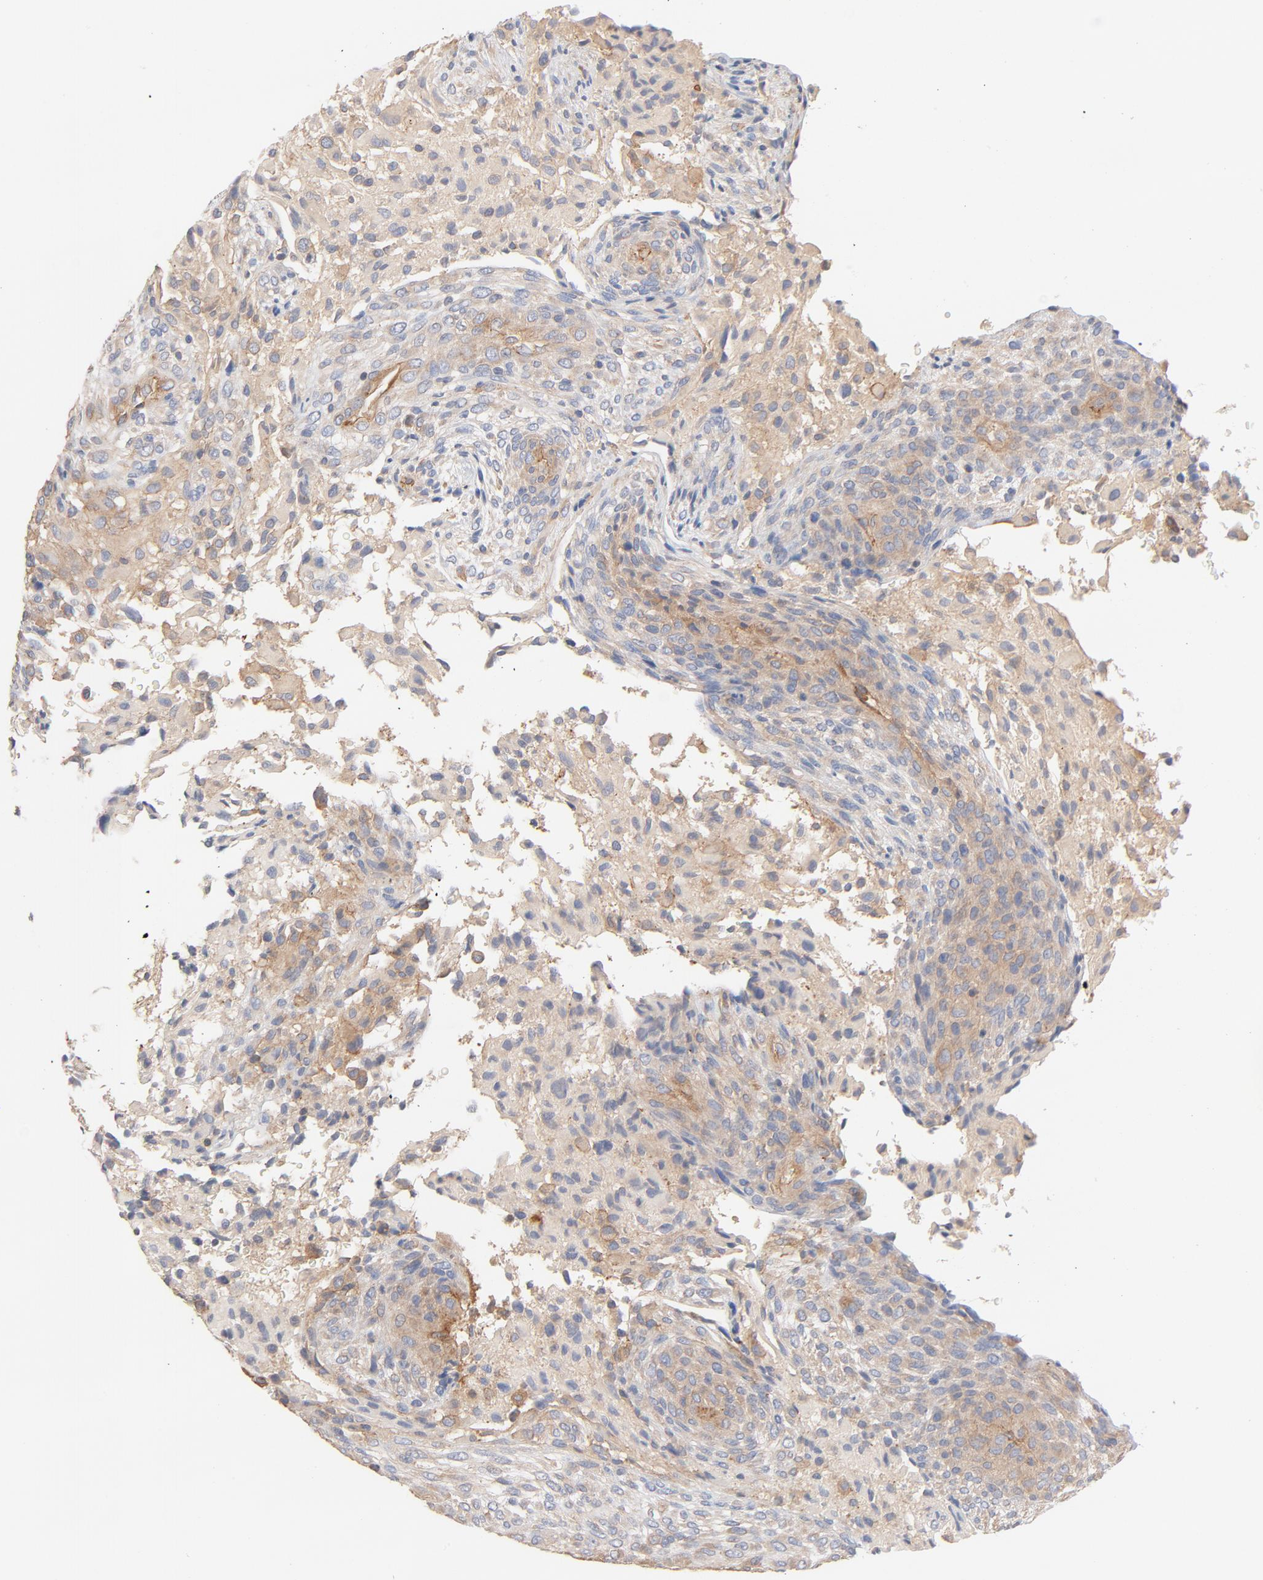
{"staining": {"intensity": "weak", "quantity": ">75%", "location": "cytoplasmic/membranous"}, "tissue": "glioma", "cell_type": "Tumor cells", "image_type": "cancer", "snomed": [{"axis": "morphology", "description": "Glioma, malignant, High grade"}, {"axis": "topography", "description": "Cerebral cortex"}], "caption": "Human malignant high-grade glioma stained with a brown dye exhibits weak cytoplasmic/membranous positive expression in about >75% of tumor cells.", "gene": "STRN3", "patient": {"sex": "female", "age": 55}}